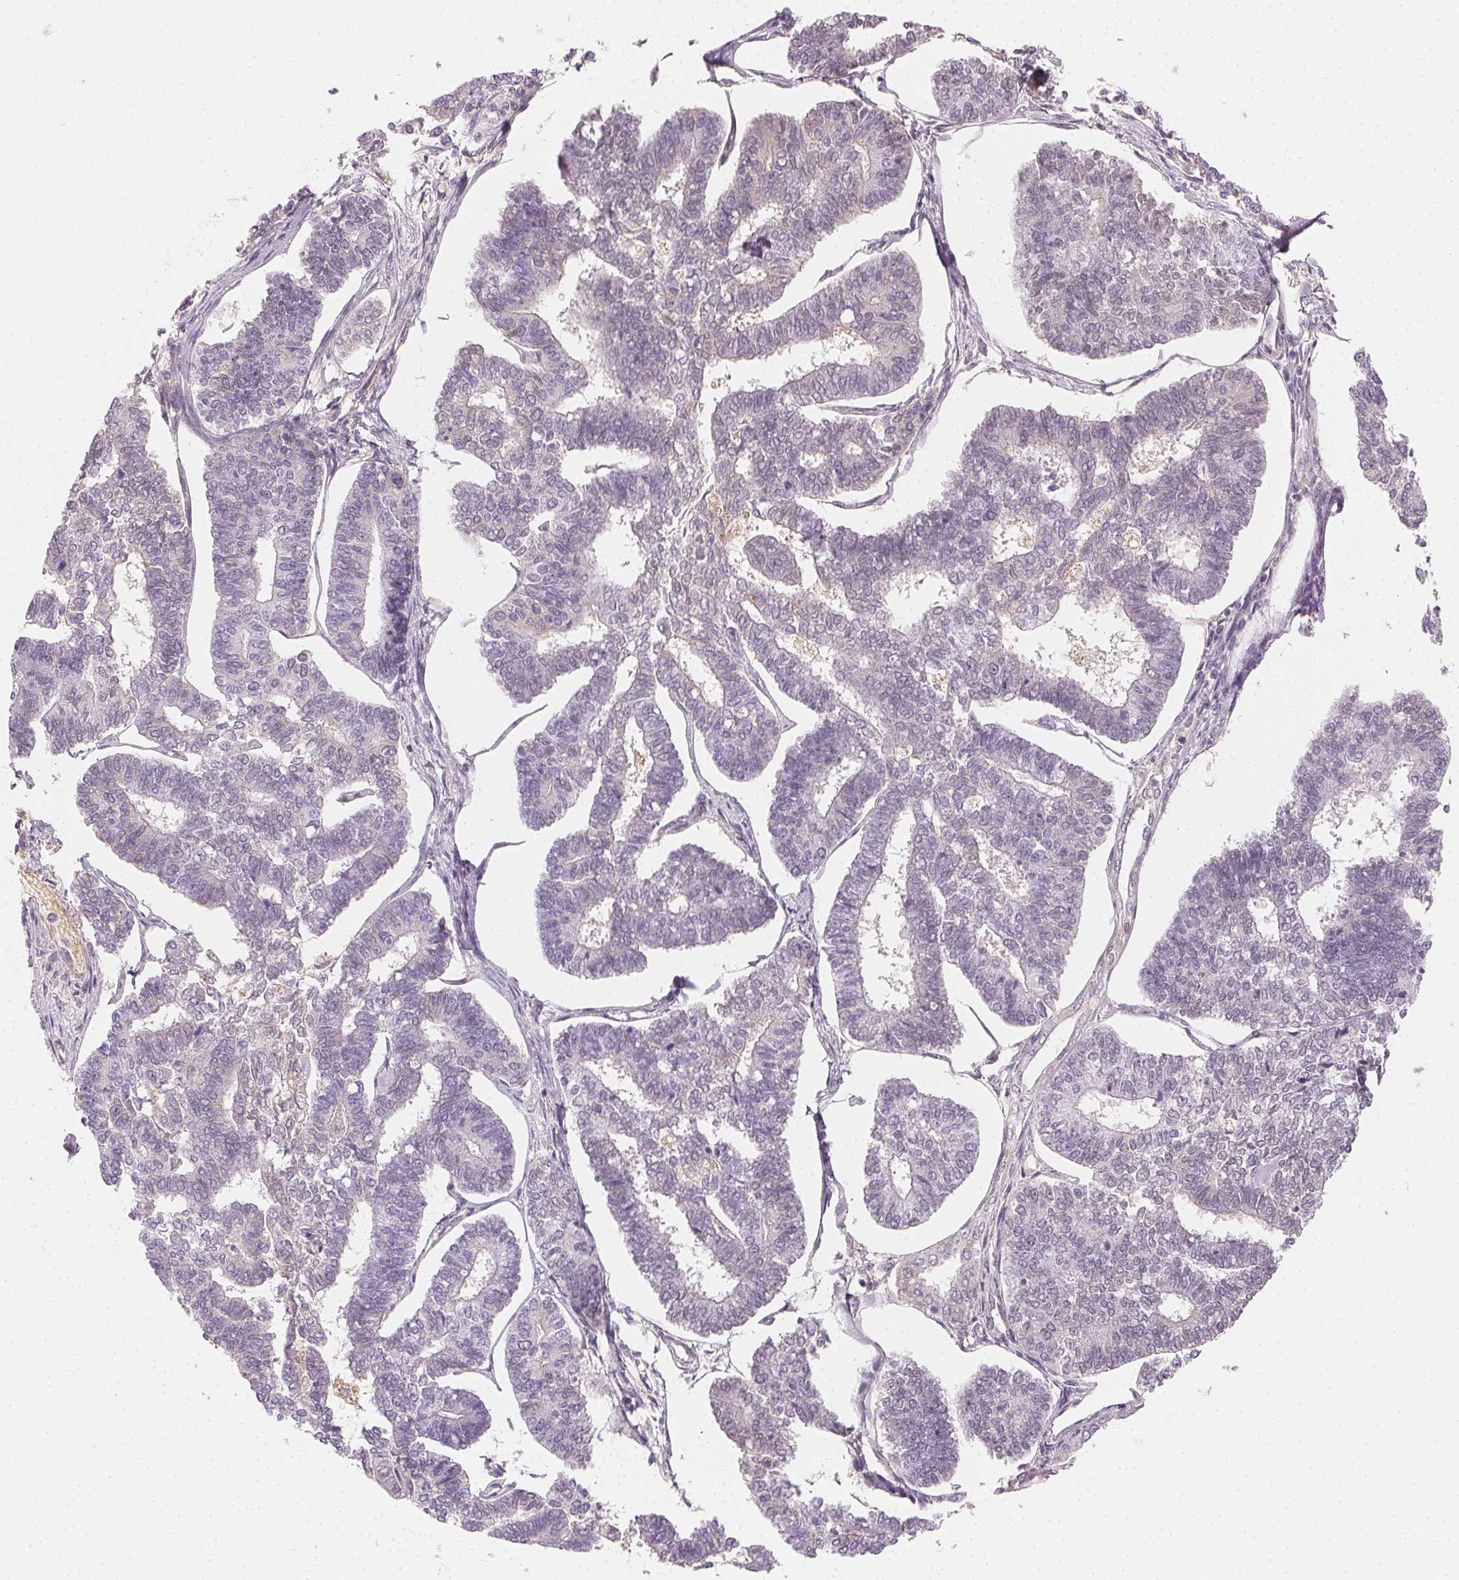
{"staining": {"intensity": "negative", "quantity": "none", "location": "none"}, "tissue": "endometrial cancer", "cell_type": "Tumor cells", "image_type": "cancer", "snomed": [{"axis": "morphology", "description": "Adenocarcinoma, NOS"}, {"axis": "topography", "description": "Endometrium"}], "caption": "Immunohistochemical staining of human adenocarcinoma (endometrial) reveals no significant positivity in tumor cells.", "gene": "AFM", "patient": {"sex": "female", "age": 70}}